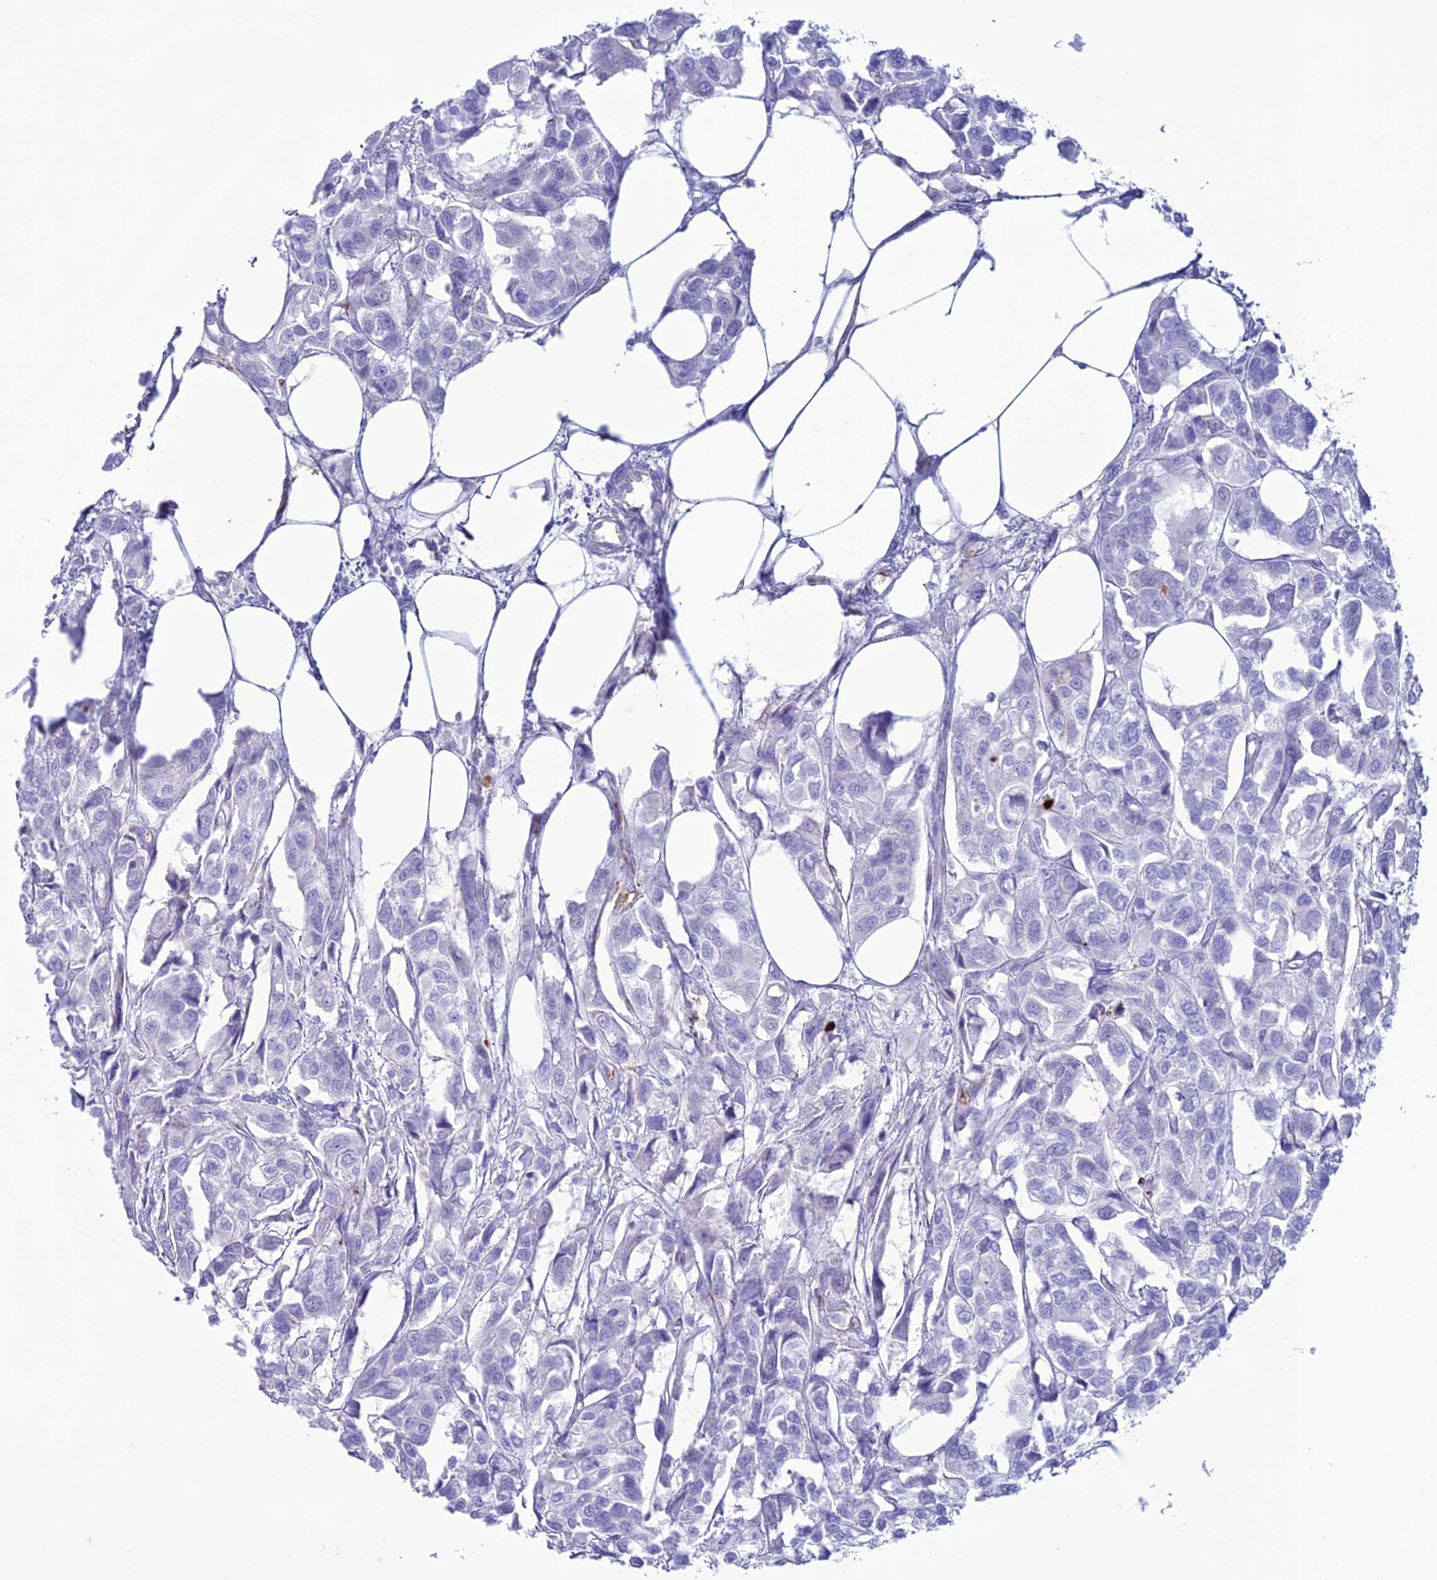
{"staining": {"intensity": "negative", "quantity": "none", "location": "none"}, "tissue": "urothelial cancer", "cell_type": "Tumor cells", "image_type": "cancer", "snomed": [{"axis": "morphology", "description": "Urothelial carcinoma, High grade"}, {"axis": "topography", "description": "Urinary bladder"}], "caption": "Tumor cells are negative for brown protein staining in urothelial cancer.", "gene": "CDC42EP5", "patient": {"sex": "male", "age": 67}}